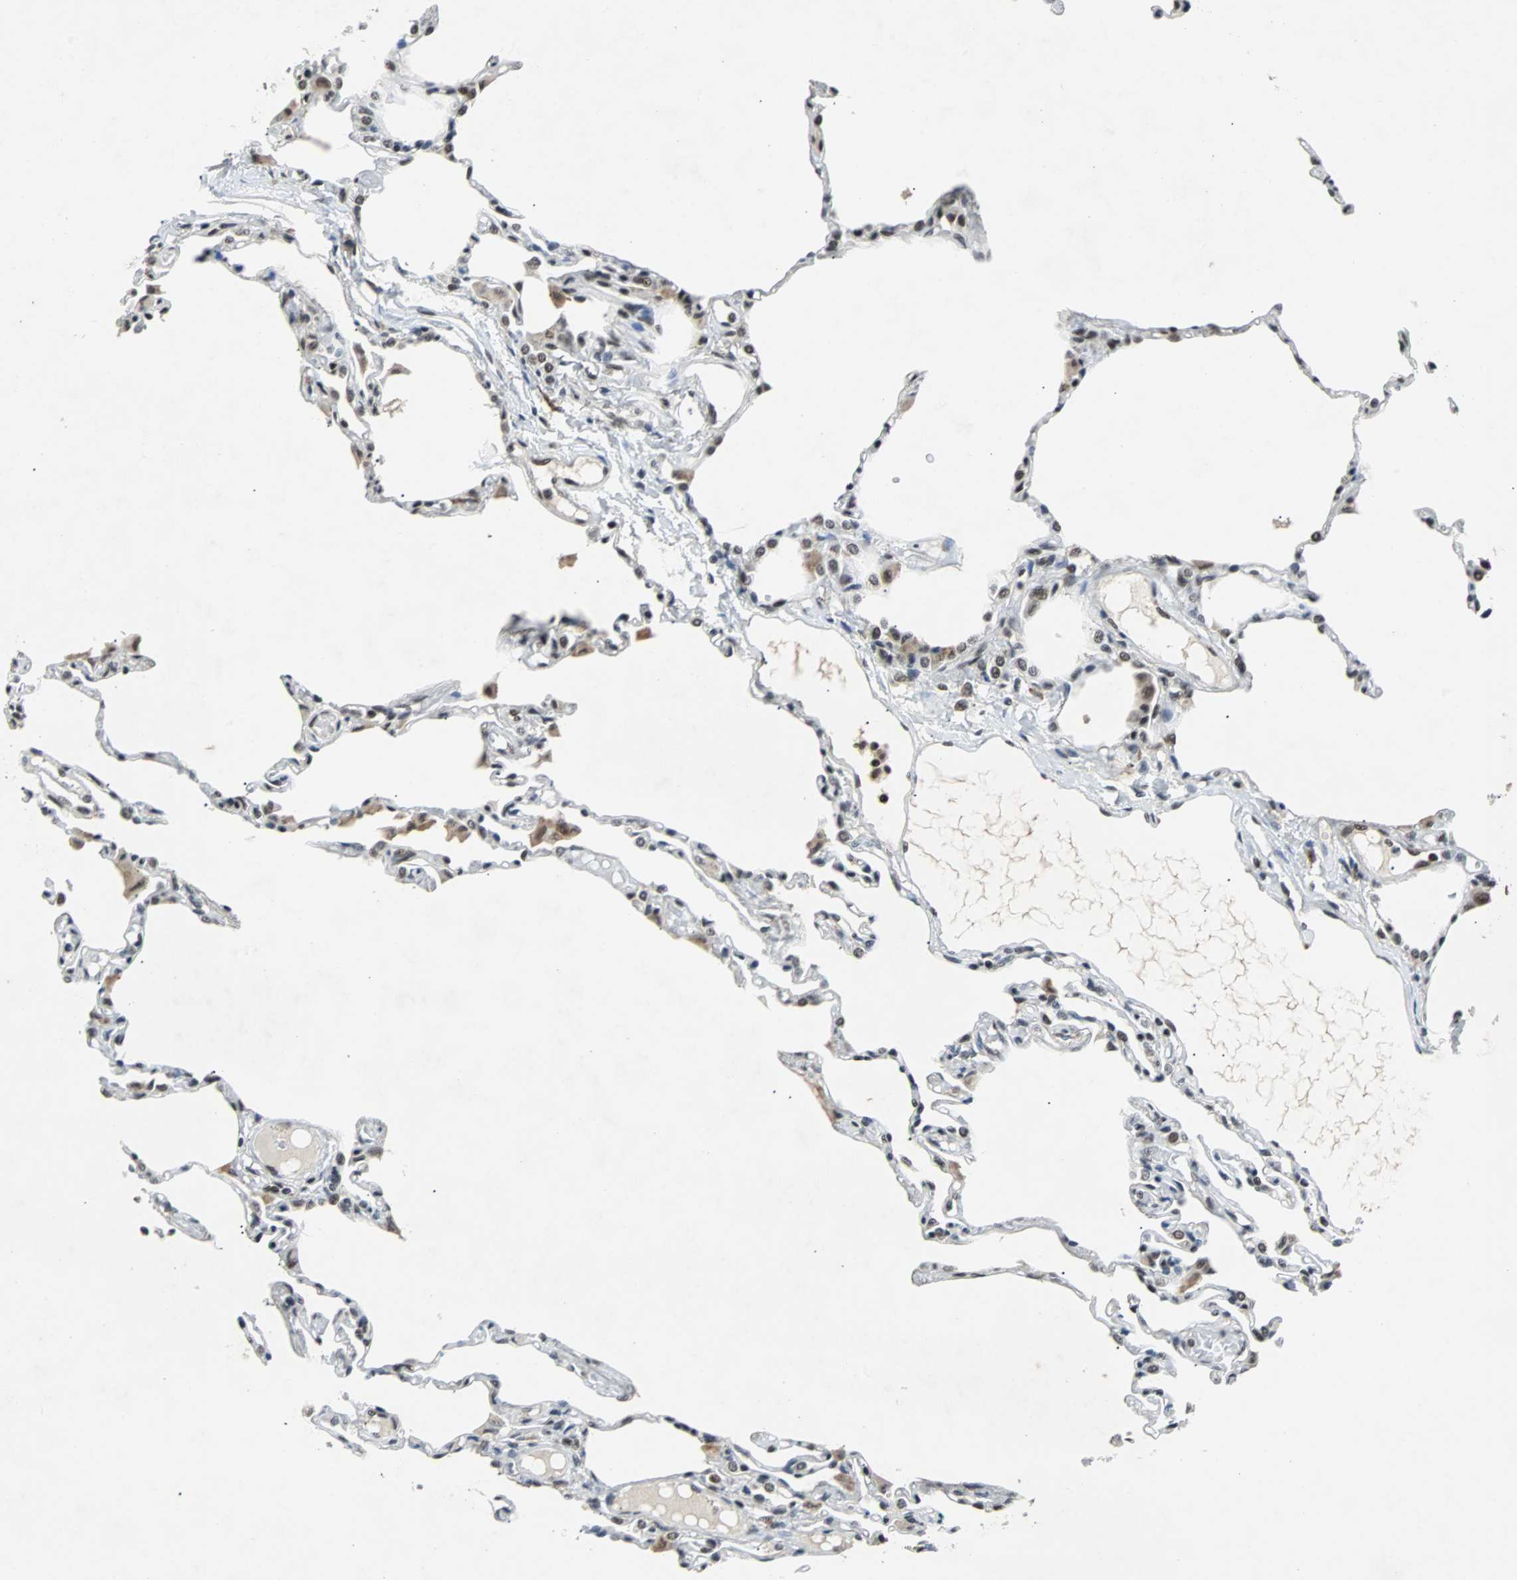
{"staining": {"intensity": "strong", "quantity": ">75%", "location": "nuclear"}, "tissue": "lung", "cell_type": "Alveolar cells", "image_type": "normal", "snomed": [{"axis": "morphology", "description": "Normal tissue, NOS"}, {"axis": "topography", "description": "Lung"}], "caption": "Strong nuclear expression is appreciated in about >75% of alveolar cells in unremarkable lung.", "gene": "GATAD2A", "patient": {"sex": "female", "age": 49}}